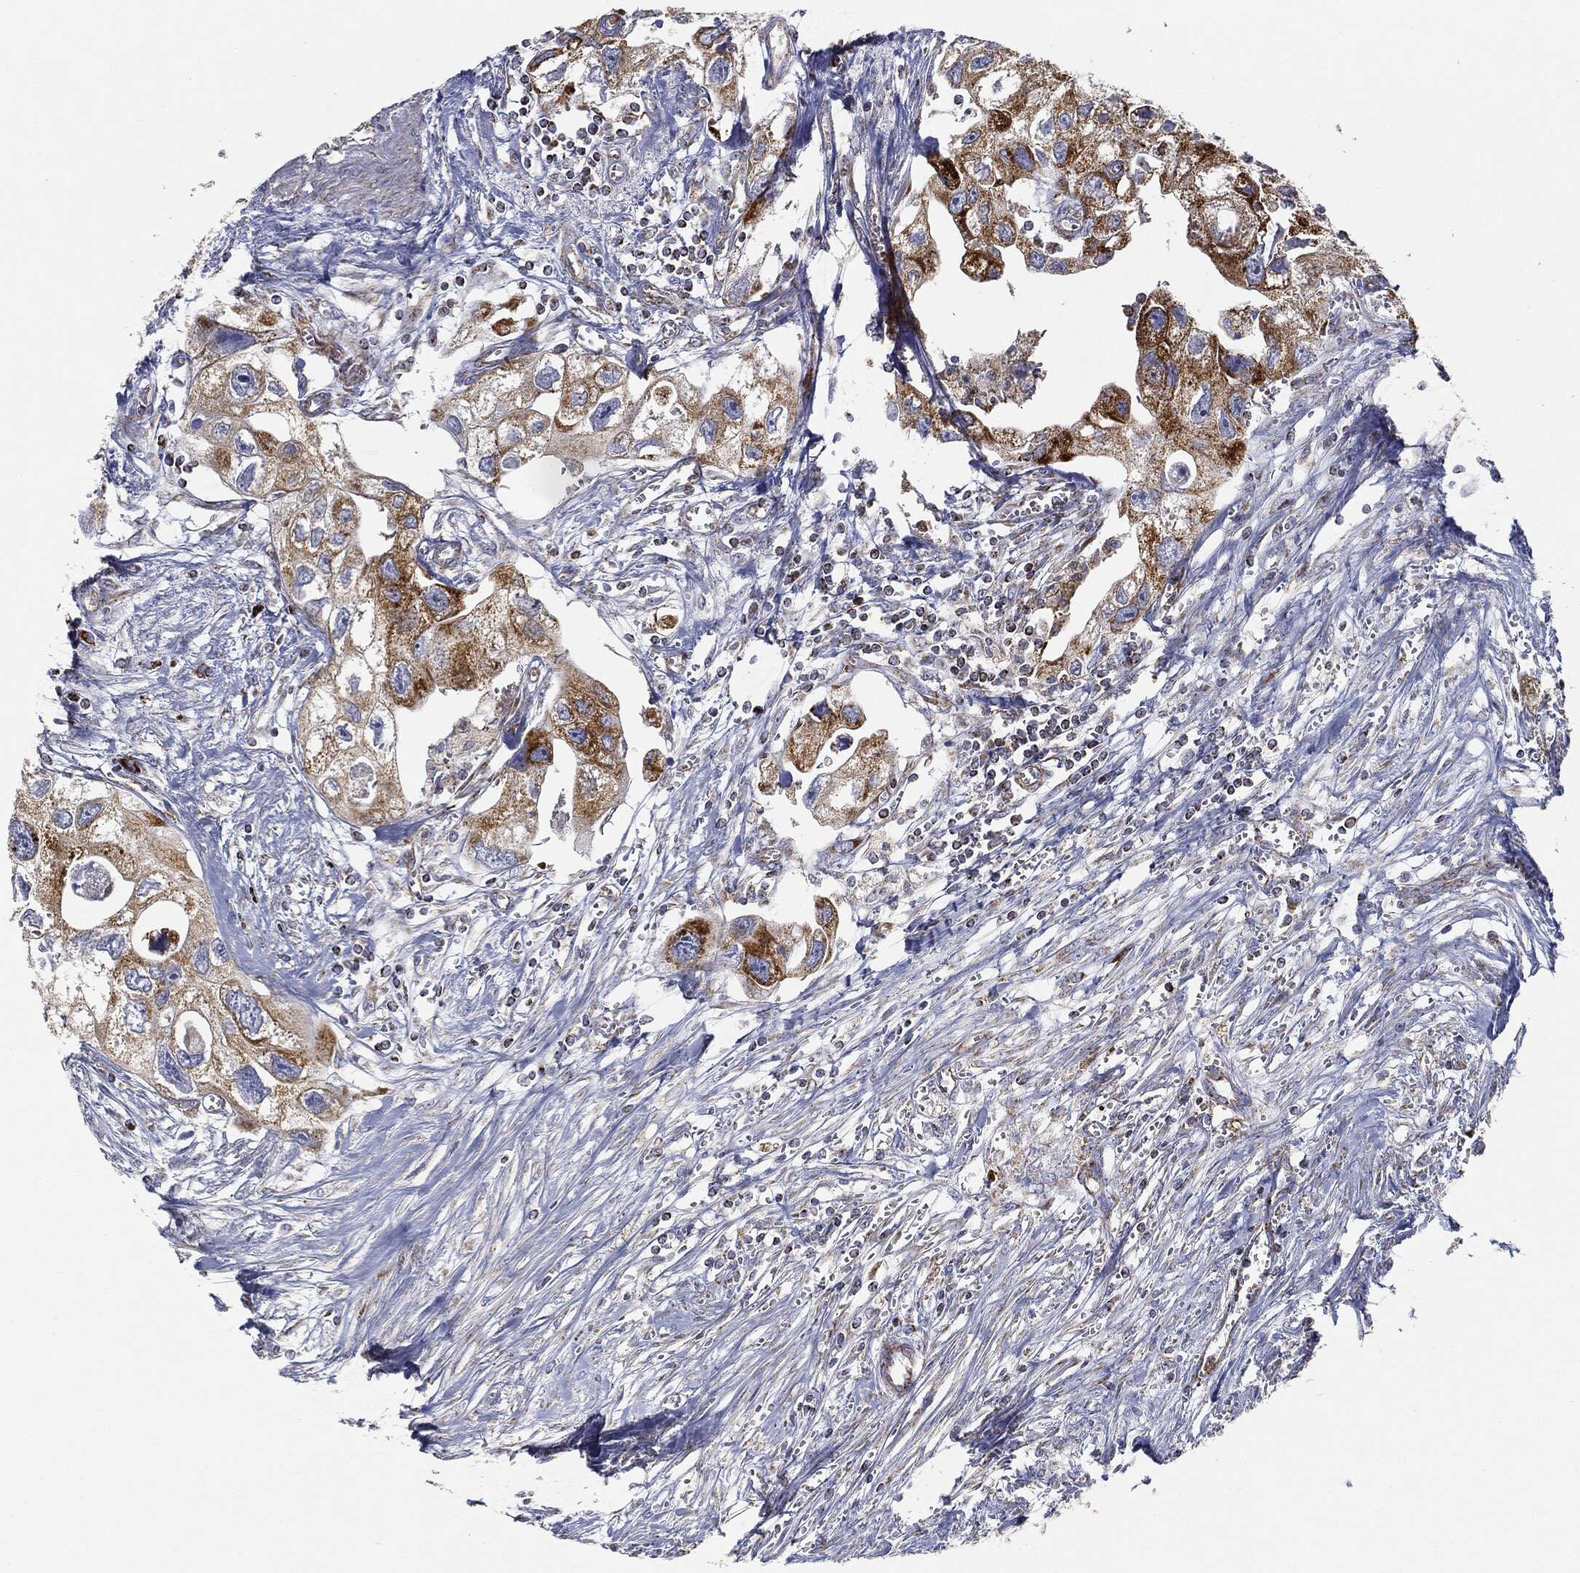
{"staining": {"intensity": "strong", "quantity": ">75%", "location": "cytoplasmic/membranous"}, "tissue": "urothelial cancer", "cell_type": "Tumor cells", "image_type": "cancer", "snomed": [{"axis": "morphology", "description": "Urothelial carcinoma, High grade"}, {"axis": "topography", "description": "Urinary bladder"}], "caption": "High-grade urothelial carcinoma was stained to show a protein in brown. There is high levels of strong cytoplasmic/membranous staining in approximately >75% of tumor cells. The protein is stained brown, and the nuclei are stained in blue (DAB IHC with brightfield microscopy, high magnification).", "gene": "CAPN15", "patient": {"sex": "male", "age": 59}}